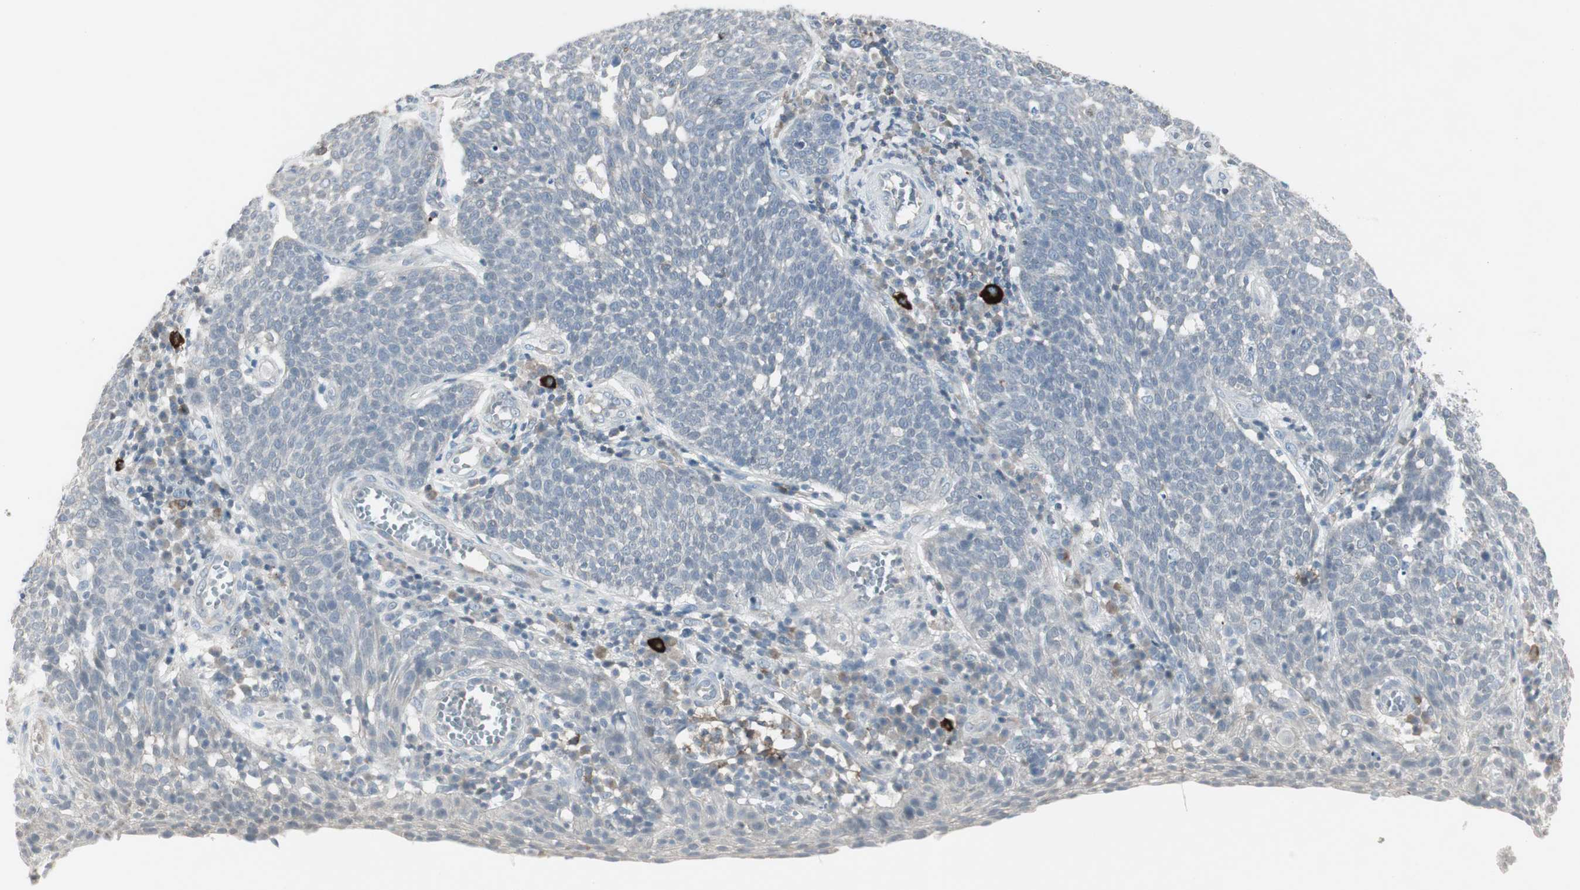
{"staining": {"intensity": "negative", "quantity": "none", "location": "none"}, "tissue": "cervical cancer", "cell_type": "Tumor cells", "image_type": "cancer", "snomed": [{"axis": "morphology", "description": "Squamous cell carcinoma, NOS"}, {"axis": "topography", "description": "Cervix"}], "caption": "Immunohistochemical staining of cervical squamous cell carcinoma demonstrates no significant expression in tumor cells.", "gene": "MAP4K4", "patient": {"sex": "female", "age": 34}}